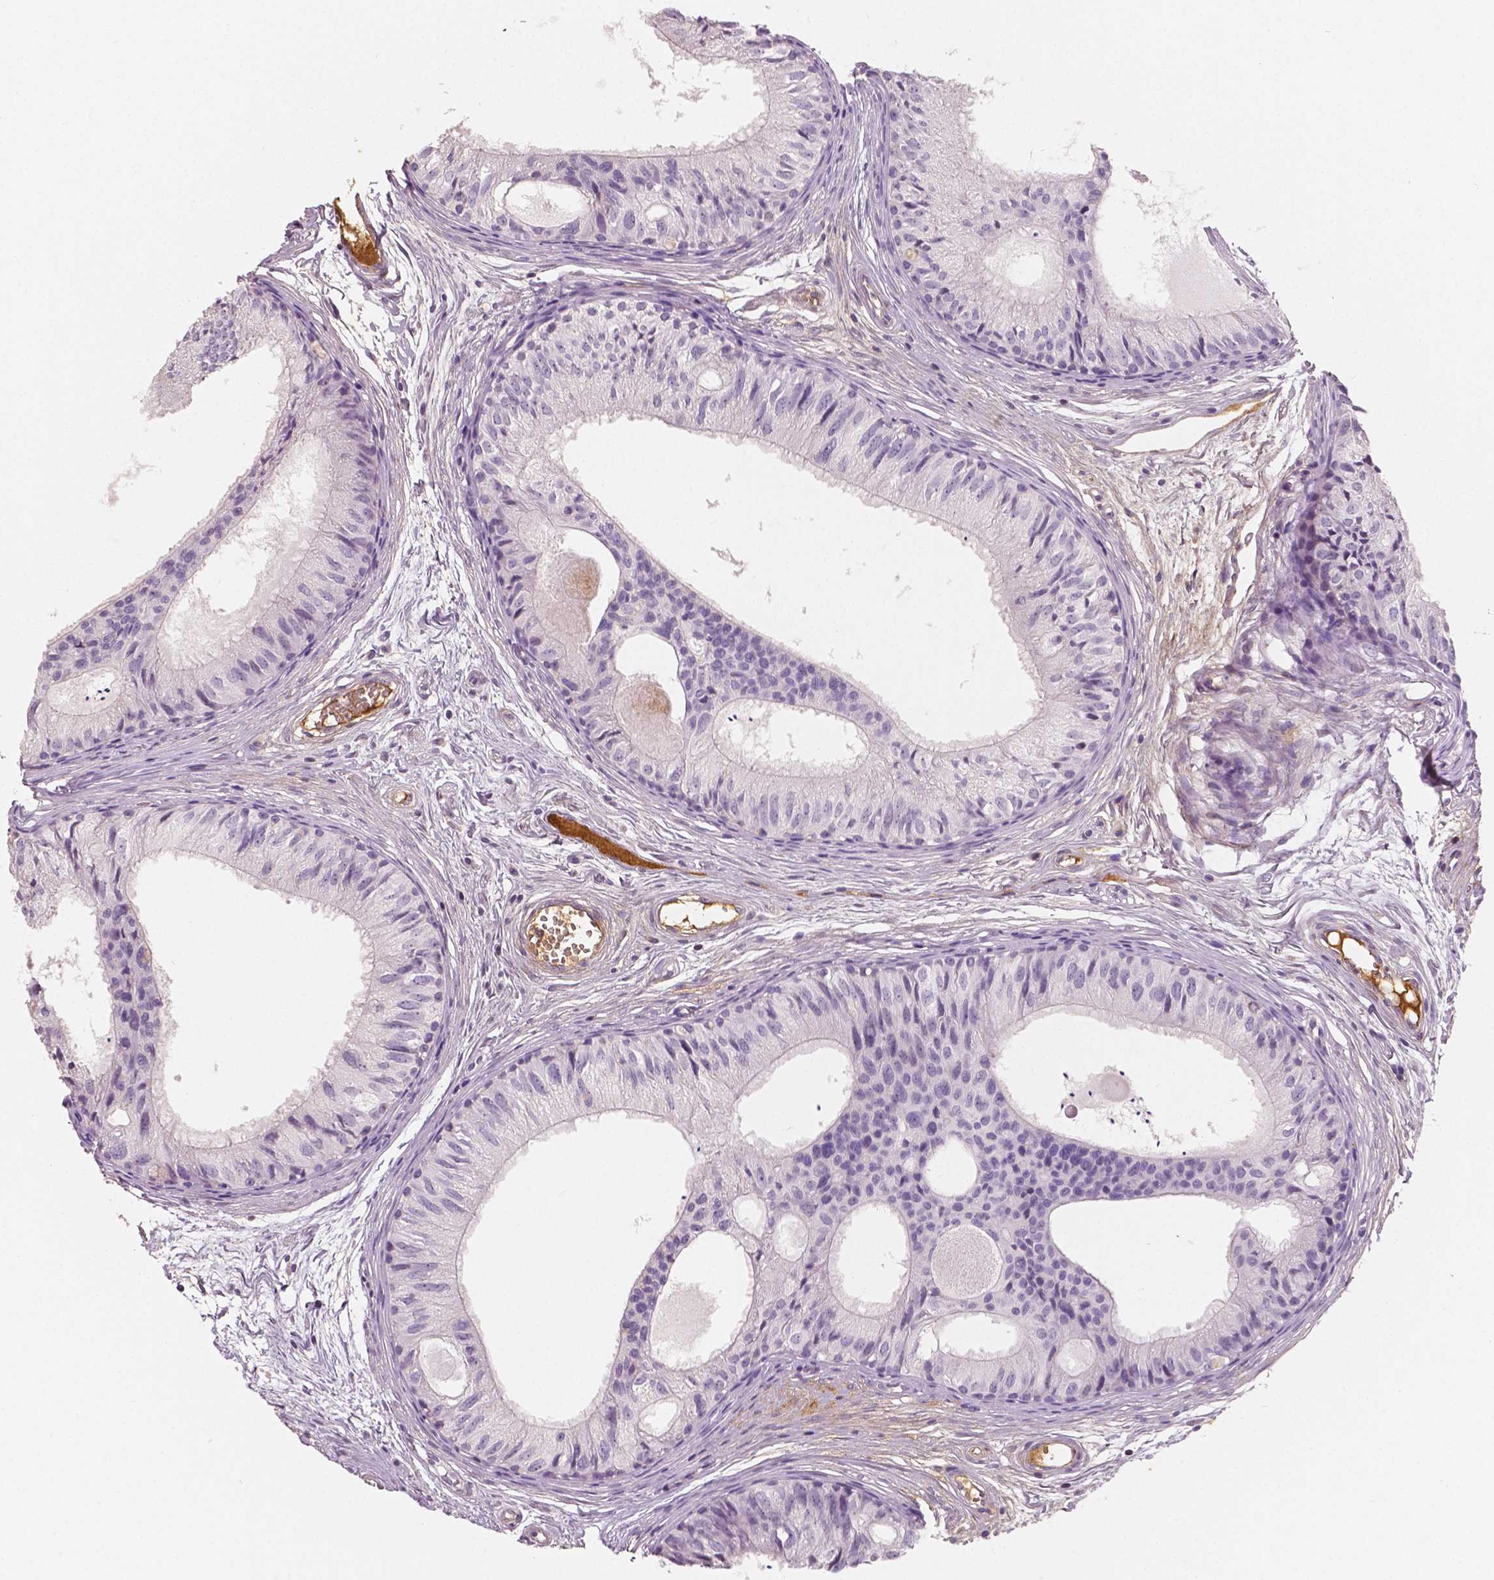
{"staining": {"intensity": "weak", "quantity": "<25%", "location": "cytoplasmic/membranous"}, "tissue": "epididymis", "cell_type": "Glandular cells", "image_type": "normal", "snomed": [{"axis": "morphology", "description": "Normal tissue, NOS"}, {"axis": "topography", "description": "Epididymis"}], "caption": "The immunohistochemistry photomicrograph has no significant expression in glandular cells of epididymis. Brightfield microscopy of IHC stained with DAB (brown) and hematoxylin (blue), captured at high magnification.", "gene": "APOA4", "patient": {"sex": "male", "age": 25}}